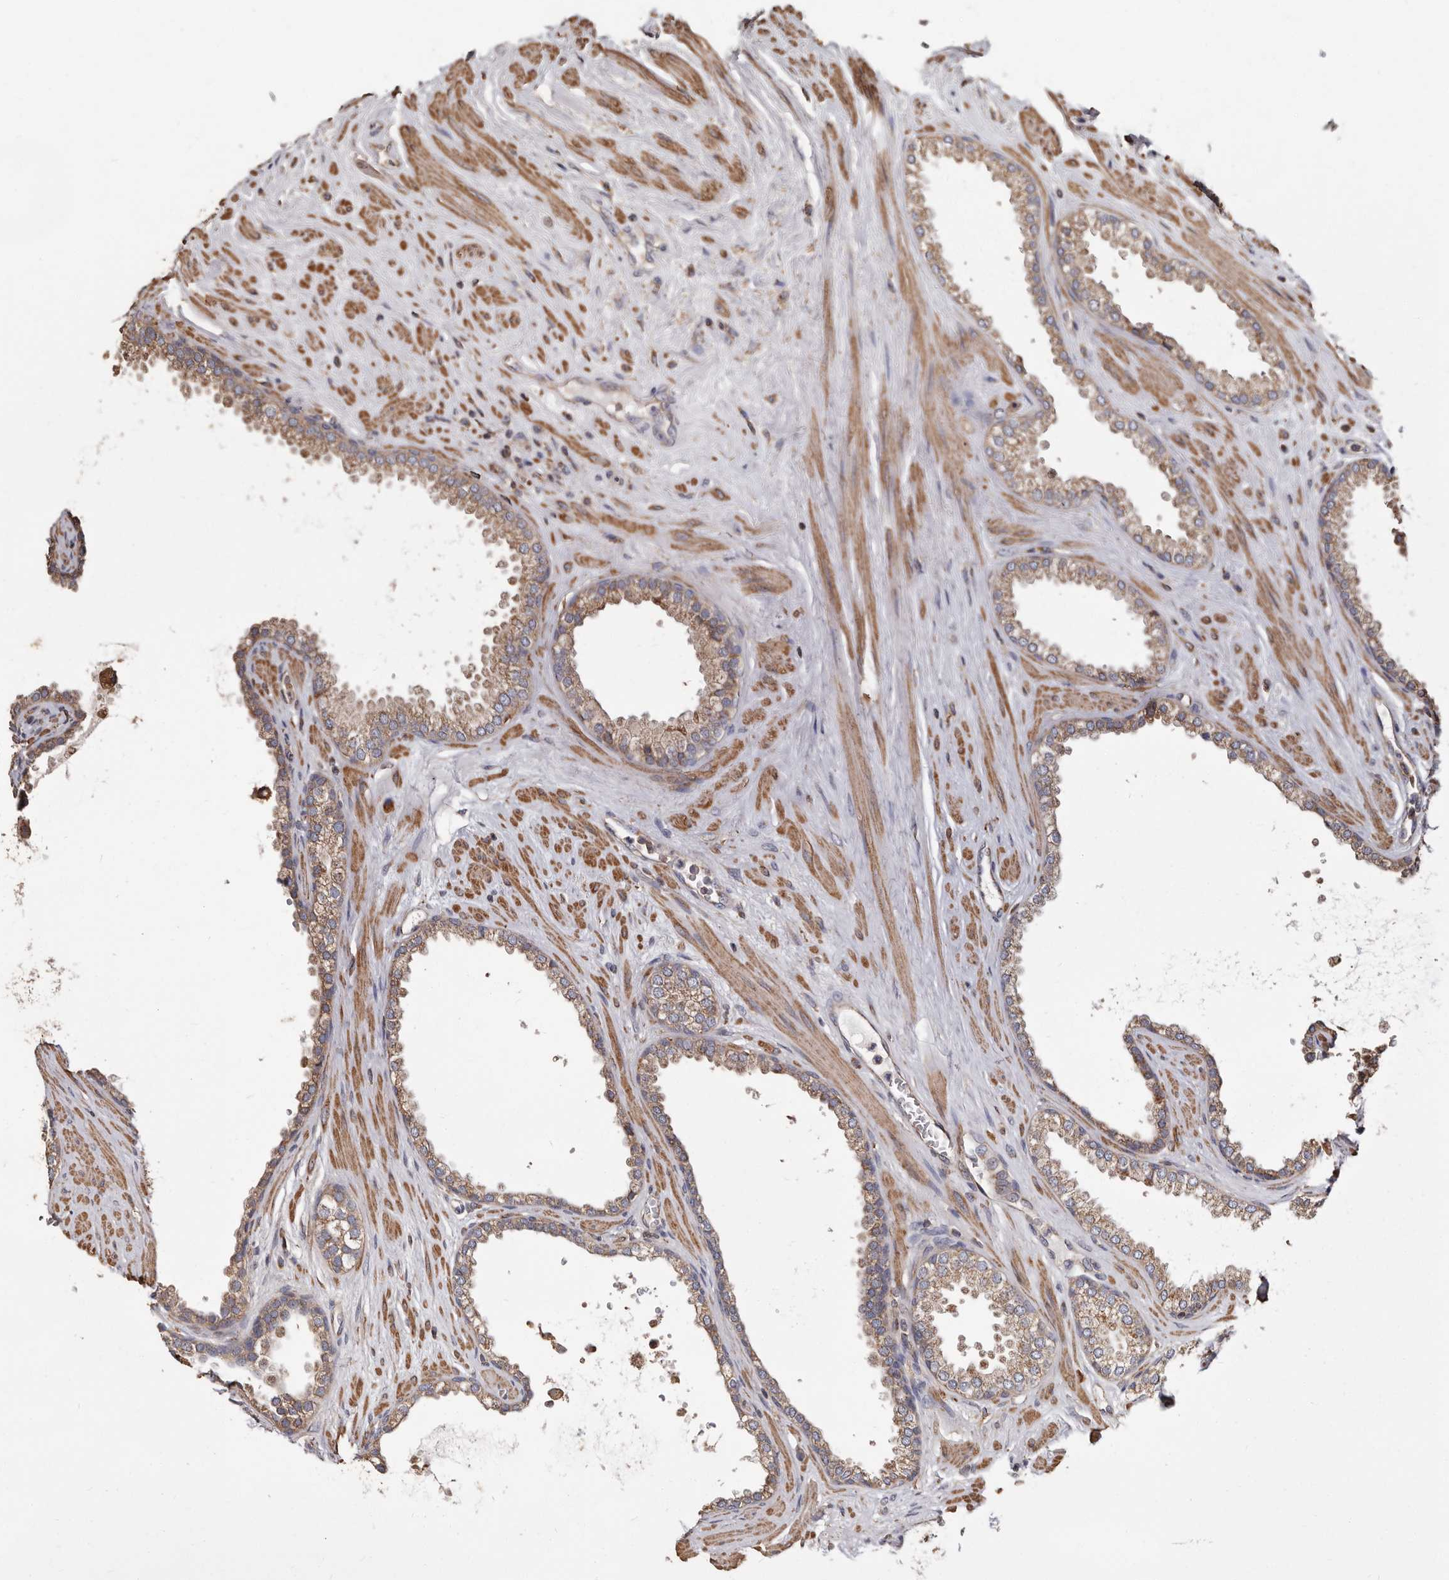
{"staining": {"intensity": "moderate", "quantity": ">75%", "location": "cytoplasmic/membranous"}, "tissue": "prostate cancer", "cell_type": "Tumor cells", "image_type": "cancer", "snomed": [{"axis": "morphology", "description": "Adenocarcinoma, Low grade"}, {"axis": "topography", "description": "Prostate"}], "caption": "Prostate cancer tissue displays moderate cytoplasmic/membranous staining in about >75% of tumor cells, visualized by immunohistochemistry.", "gene": "OSGIN2", "patient": {"sex": "male", "age": 62}}